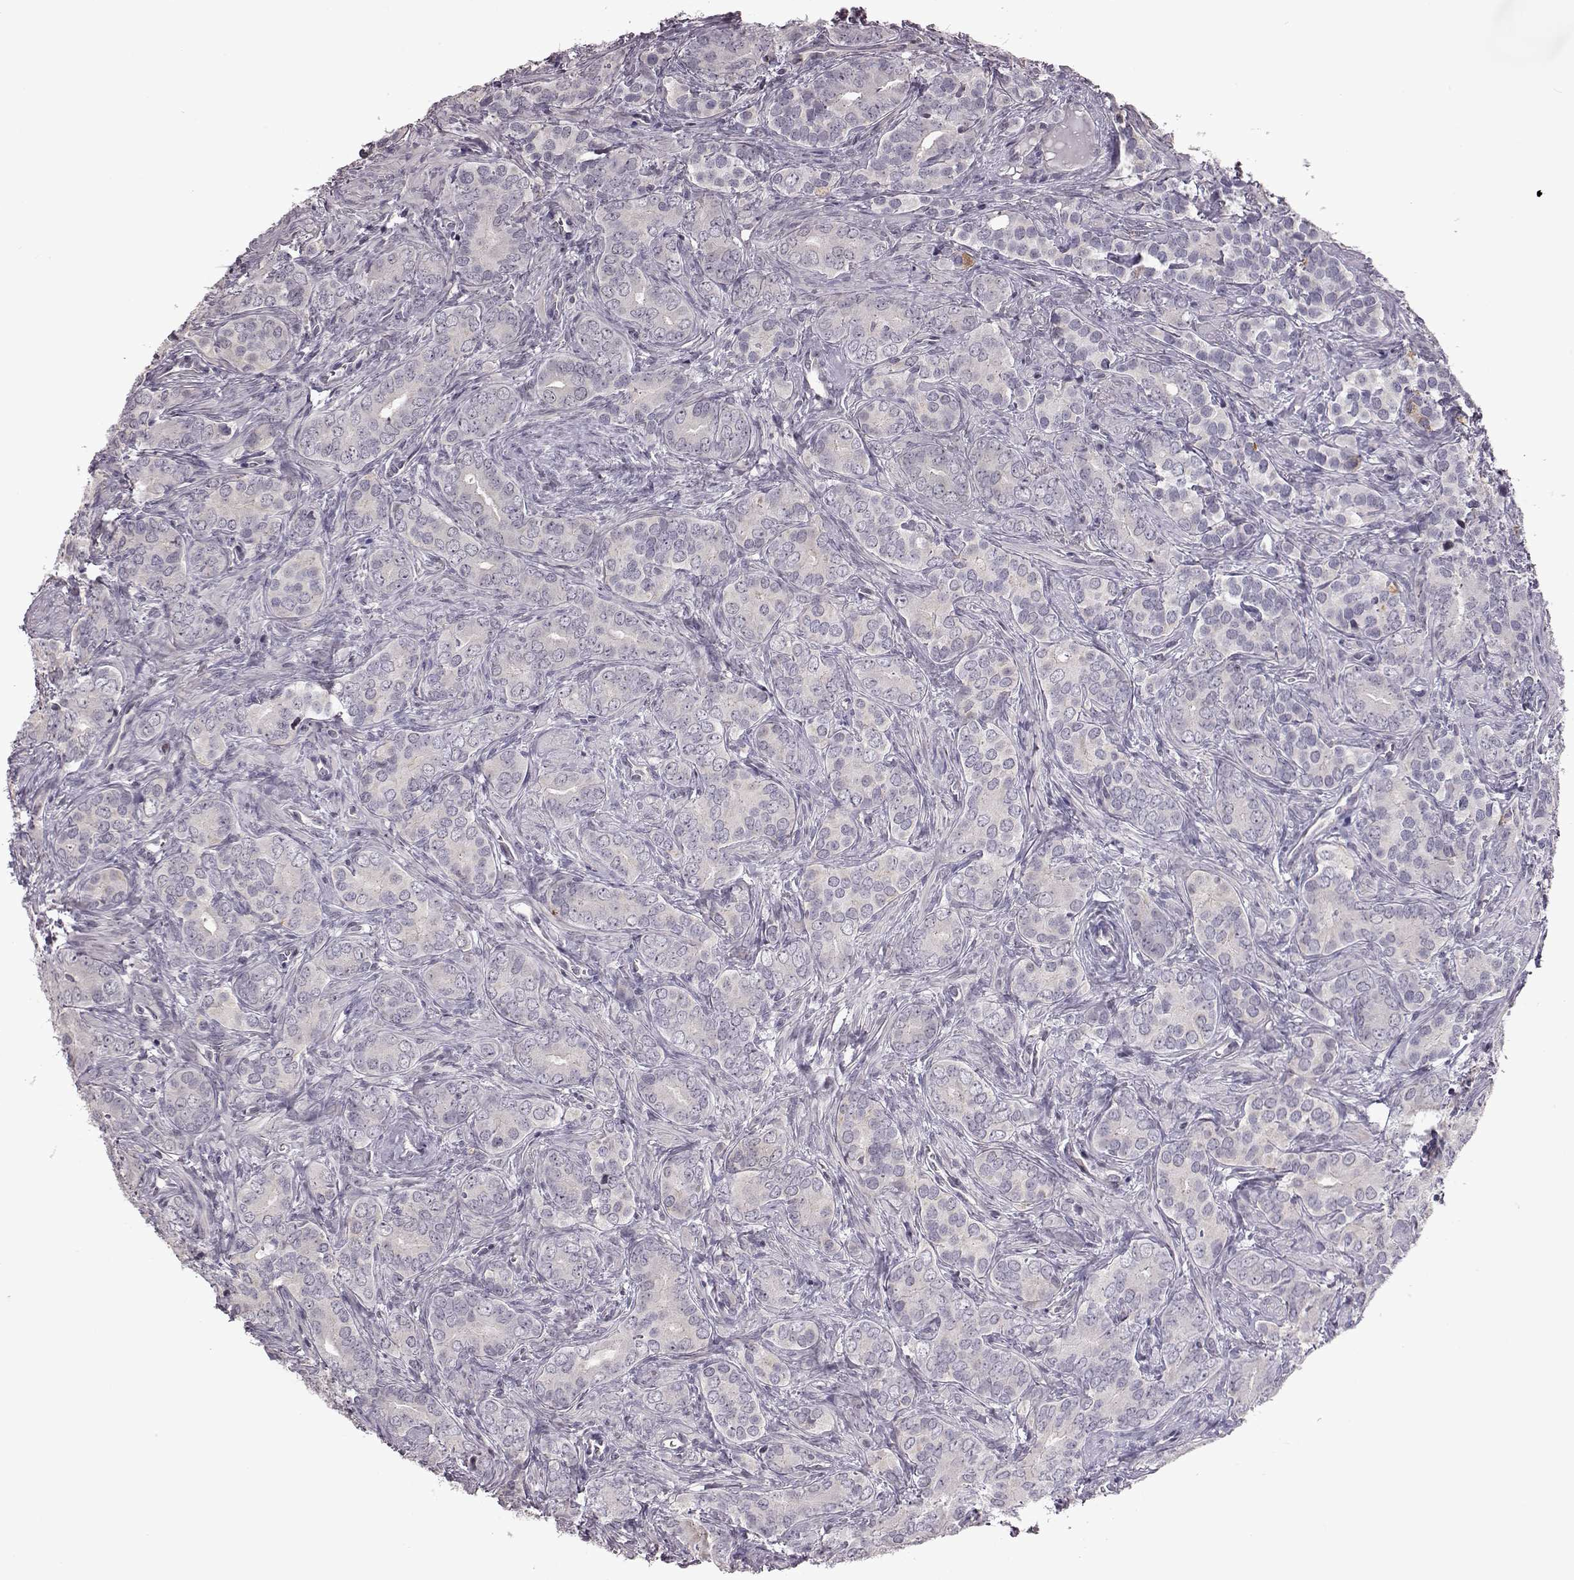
{"staining": {"intensity": "negative", "quantity": "none", "location": "none"}, "tissue": "prostate cancer", "cell_type": "Tumor cells", "image_type": "cancer", "snomed": [{"axis": "morphology", "description": "Adenocarcinoma, High grade"}, {"axis": "topography", "description": "Prostate"}], "caption": "Protein analysis of prostate cancer (high-grade adenocarcinoma) displays no significant expression in tumor cells.", "gene": "GAL", "patient": {"sex": "male", "age": 84}}